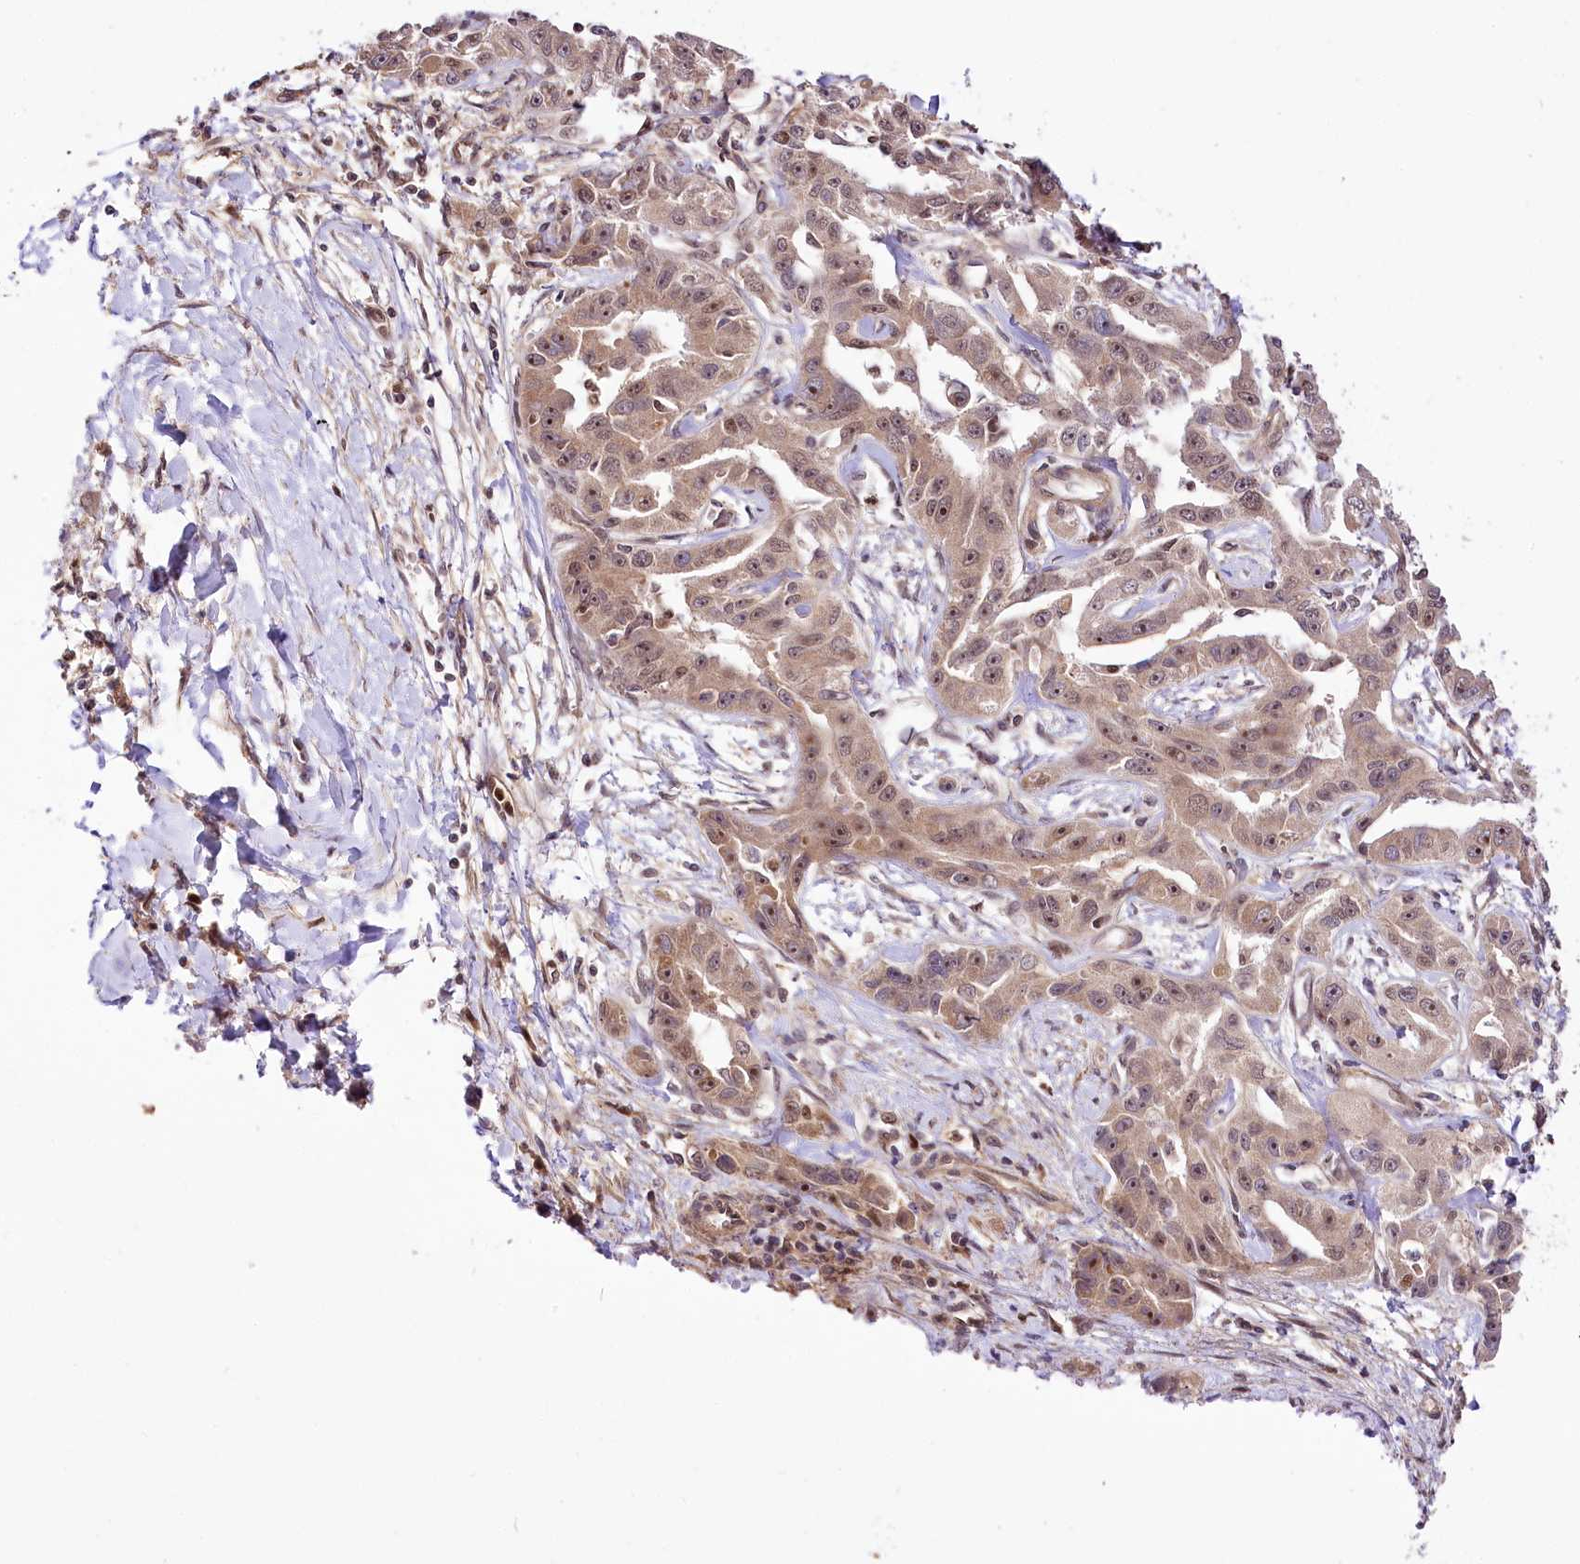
{"staining": {"intensity": "moderate", "quantity": "<25%", "location": "cytoplasmic/membranous,nuclear"}, "tissue": "liver cancer", "cell_type": "Tumor cells", "image_type": "cancer", "snomed": [{"axis": "morphology", "description": "Cholangiocarcinoma"}, {"axis": "topography", "description": "Liver"}], "caption": "This image demonstrates liver cholangiocarcinoma stained with IHC to label a protein in brown. The cytoplasmic/membranous and nuclear of tumor cells show moderate positivity for the protein. Nuclei are counter-stained blue.", "gene": "GNL3L", "patient": {"sex": "male", "age": 59}}